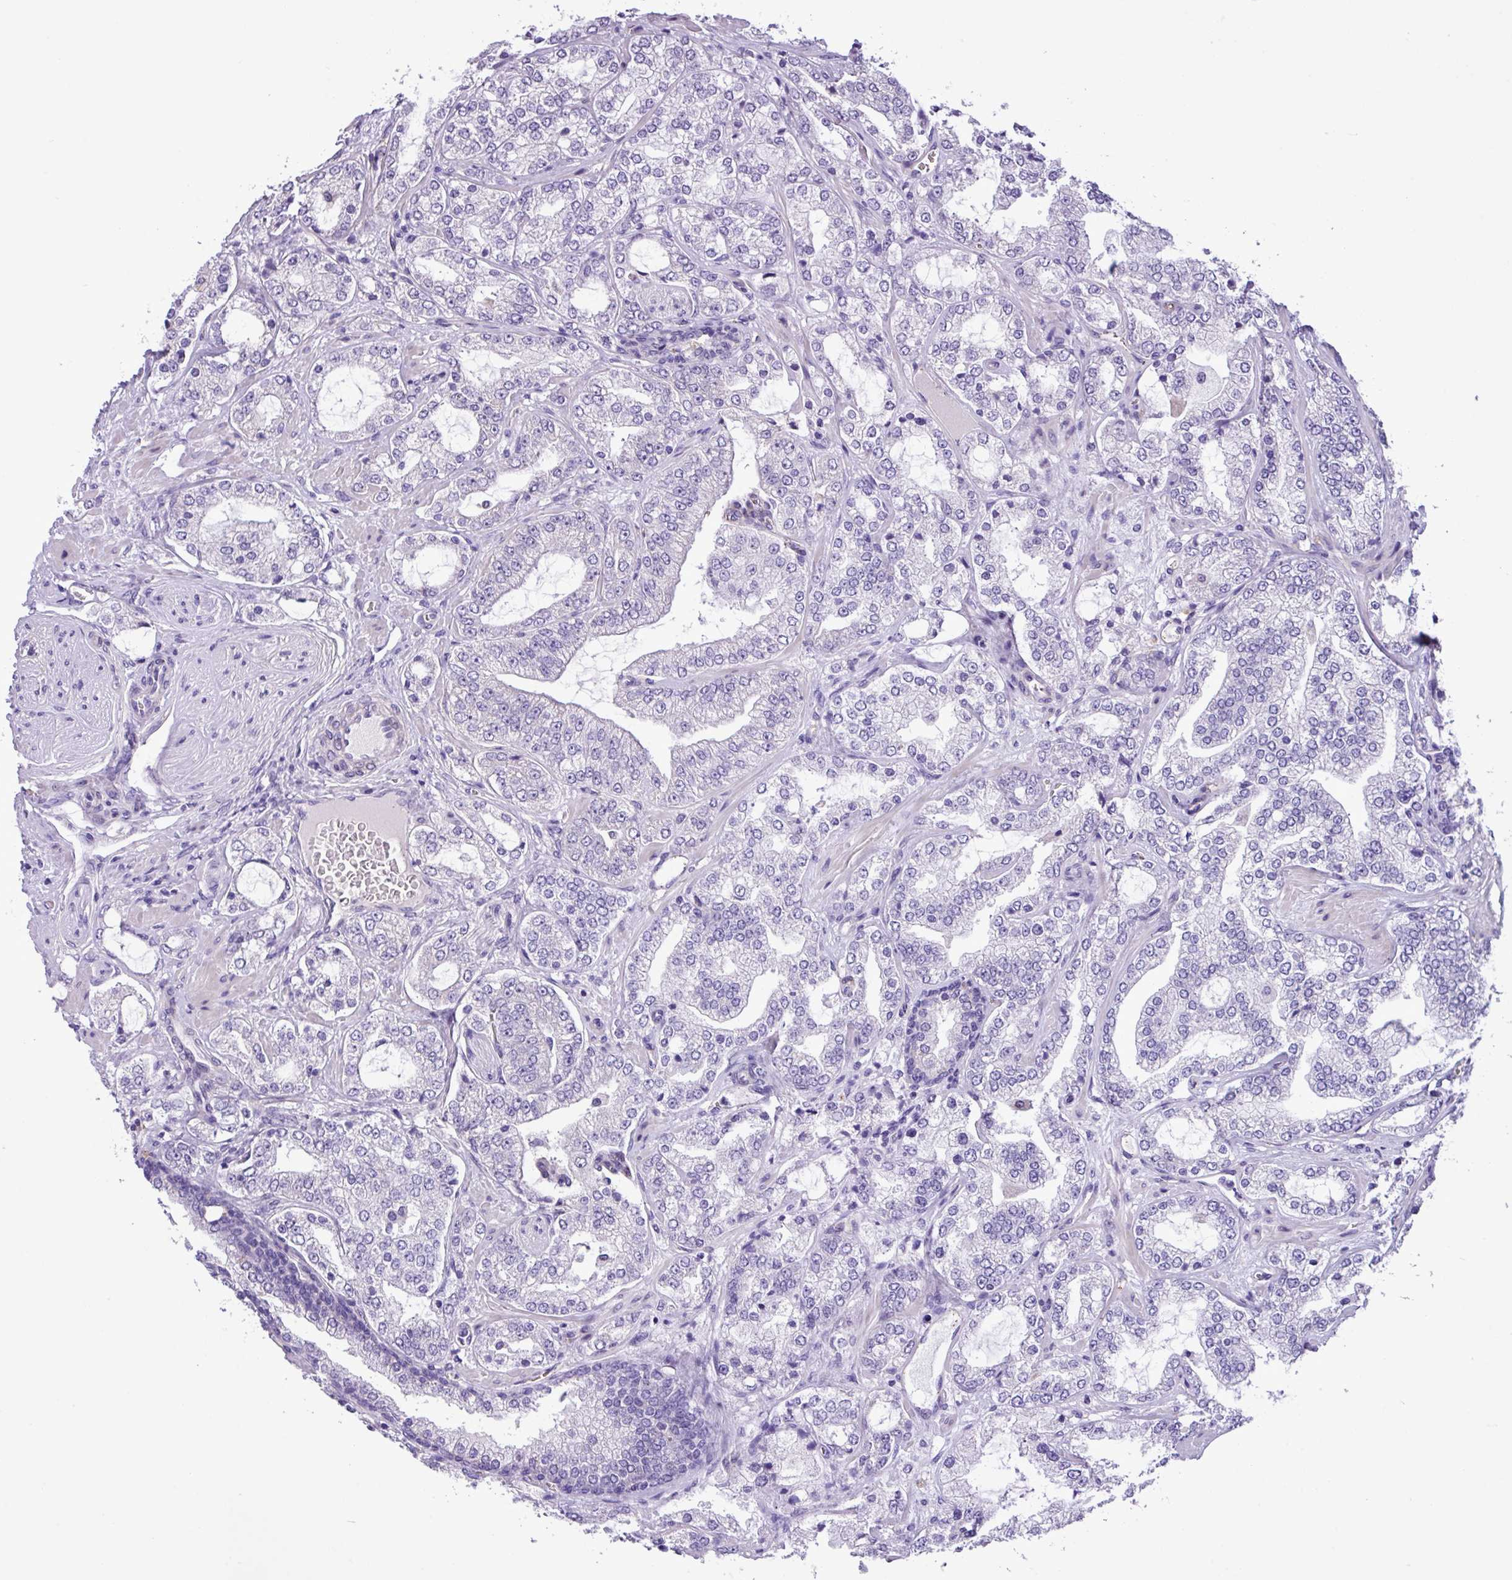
{"staining": {"intensity": "negative", "quantity": "none", "location": "none"}, "tissue": "prostate cancer", "cell_type": "Tumor cells", "image_type": "cancer", "snomed": [{"axis": "morphology", "description": "Adenocarcinoma, High grade"}, {"axis": "topography", "description": "Prostate"}], "caption": "Tumor cells are negative for protein expression in human prostate cancer.", "gene": "CD248", "patient": {"sex": "male", "age": 64}}